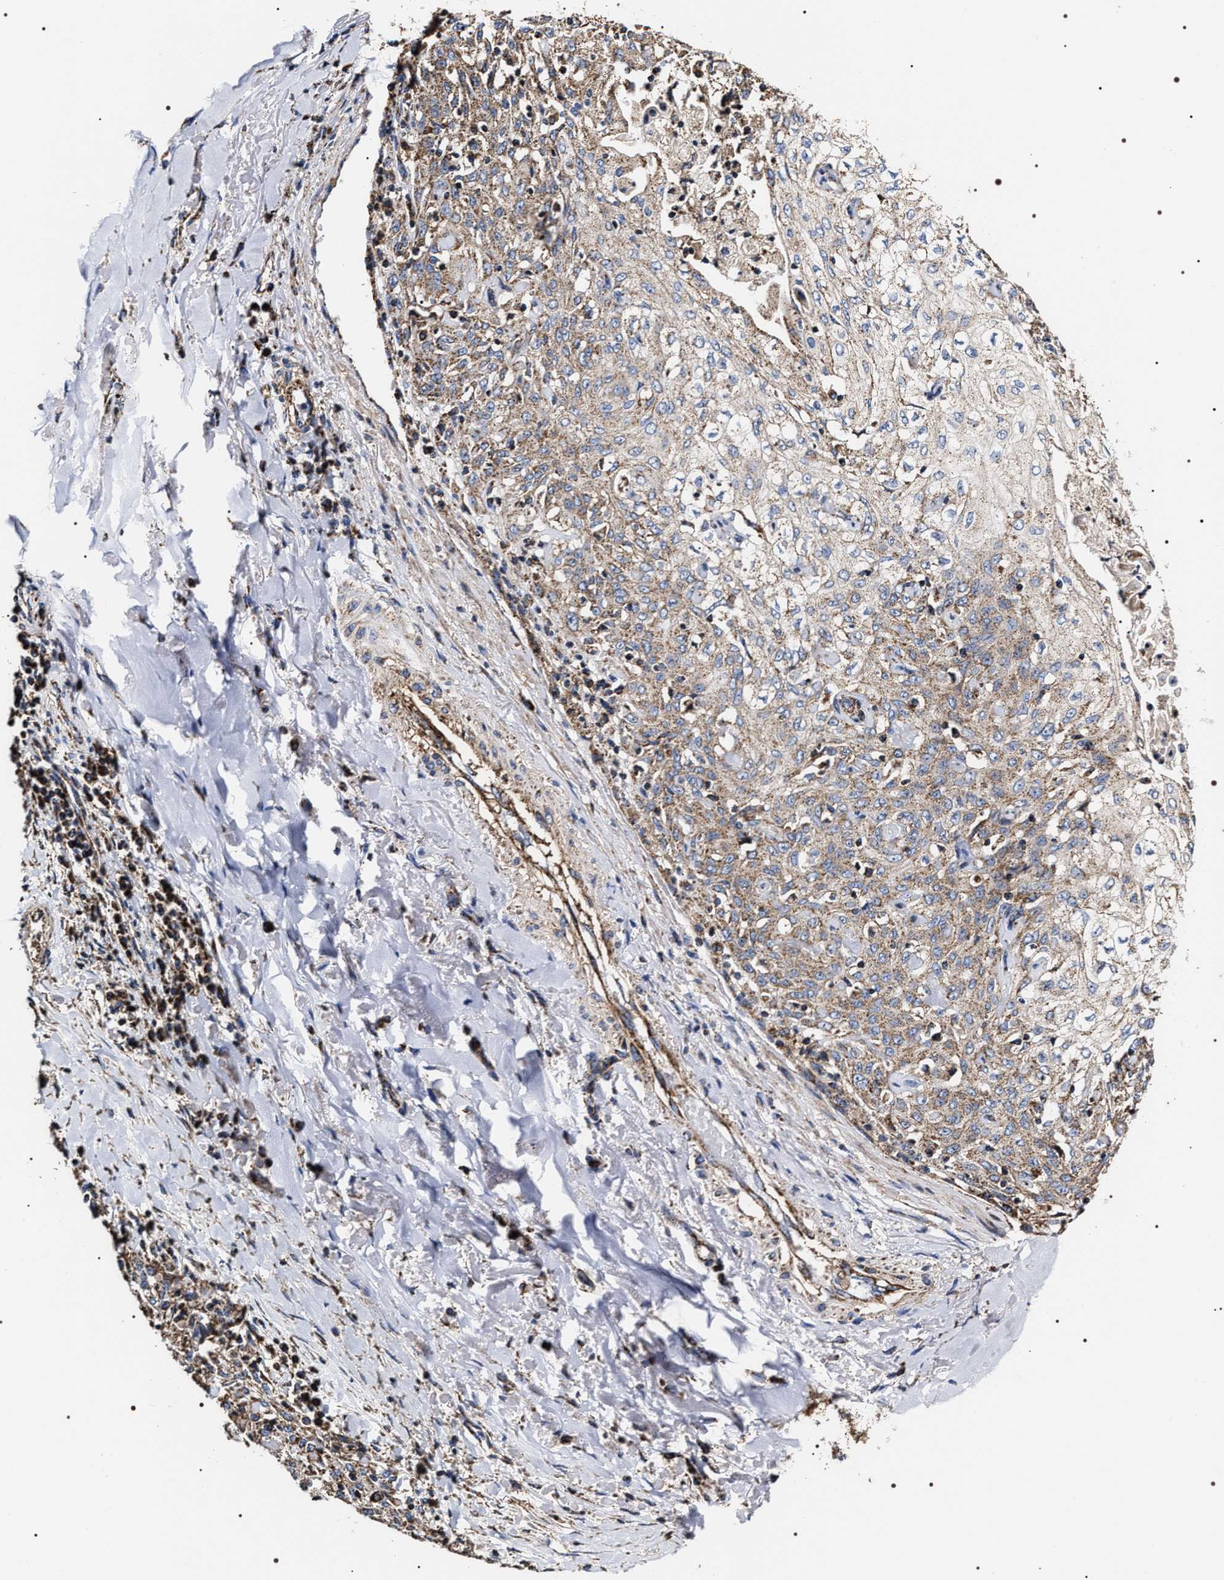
{"staining": {"intensity": "moderate", "quantity": "25%-75%", "location": "cytoplasmic/membranous"}, "tissue": "skin cancer", "cell_type": "Tumor cells", "image_type": "cancer", "snomed": [{"axis": "morphology", "description": "Squamous cell carcinoma, NOS"}, {"axis": "morphology", "description": "Squamous cell carcinoma, metastatic, NOS"}, {"axis": "topography", "description": "Skin"}, {"axis": "topography", "description": "Lymph node"}], "caption": "About 25%-75% of tumor cells in skin cancer display moderate cytoplasmic/membranous protein staining as visualized by brown immunohistochemical staining.", "gene": "COG5", "patient": {"sex": "male", "age": 75}}